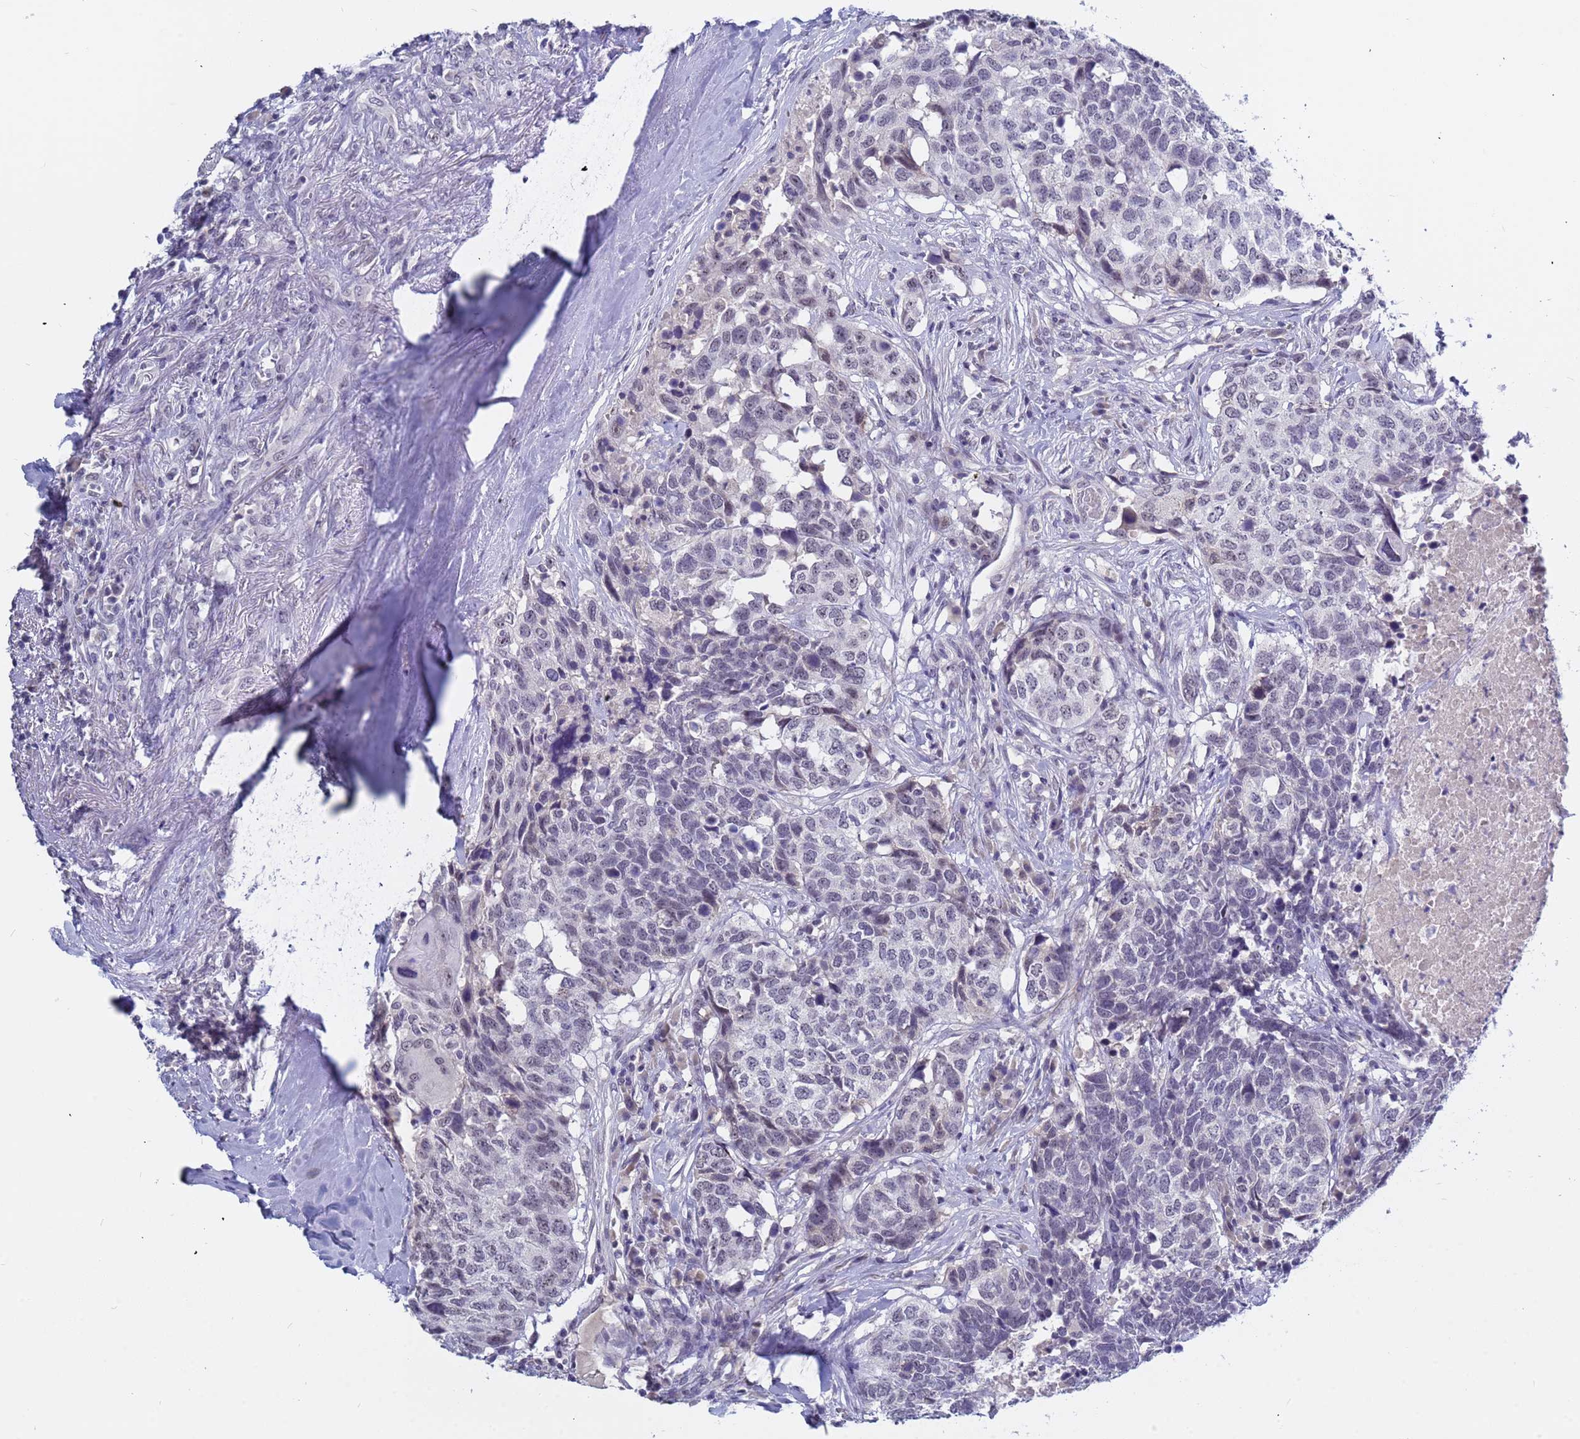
{"staining": {"intensity": "weak", "quantity": "<25%", "location": "nuclear"}, "tissue": "head and neck cancer", "cell_type": "Tumor cells", "image_type": "cancer", "snomed": [{"axis": "morphology", "description": "Squamous cell carcinoma, NOS"}, {"axis": "topography", "description": "Head-Neck"}], "caption": "Immunohistochemical staining of human head and neck squamous cell carcinoma reveals no significant expression in tumor cells.", "gene": "CXorf65", "patient": {"sex": "male", "age": 66}}